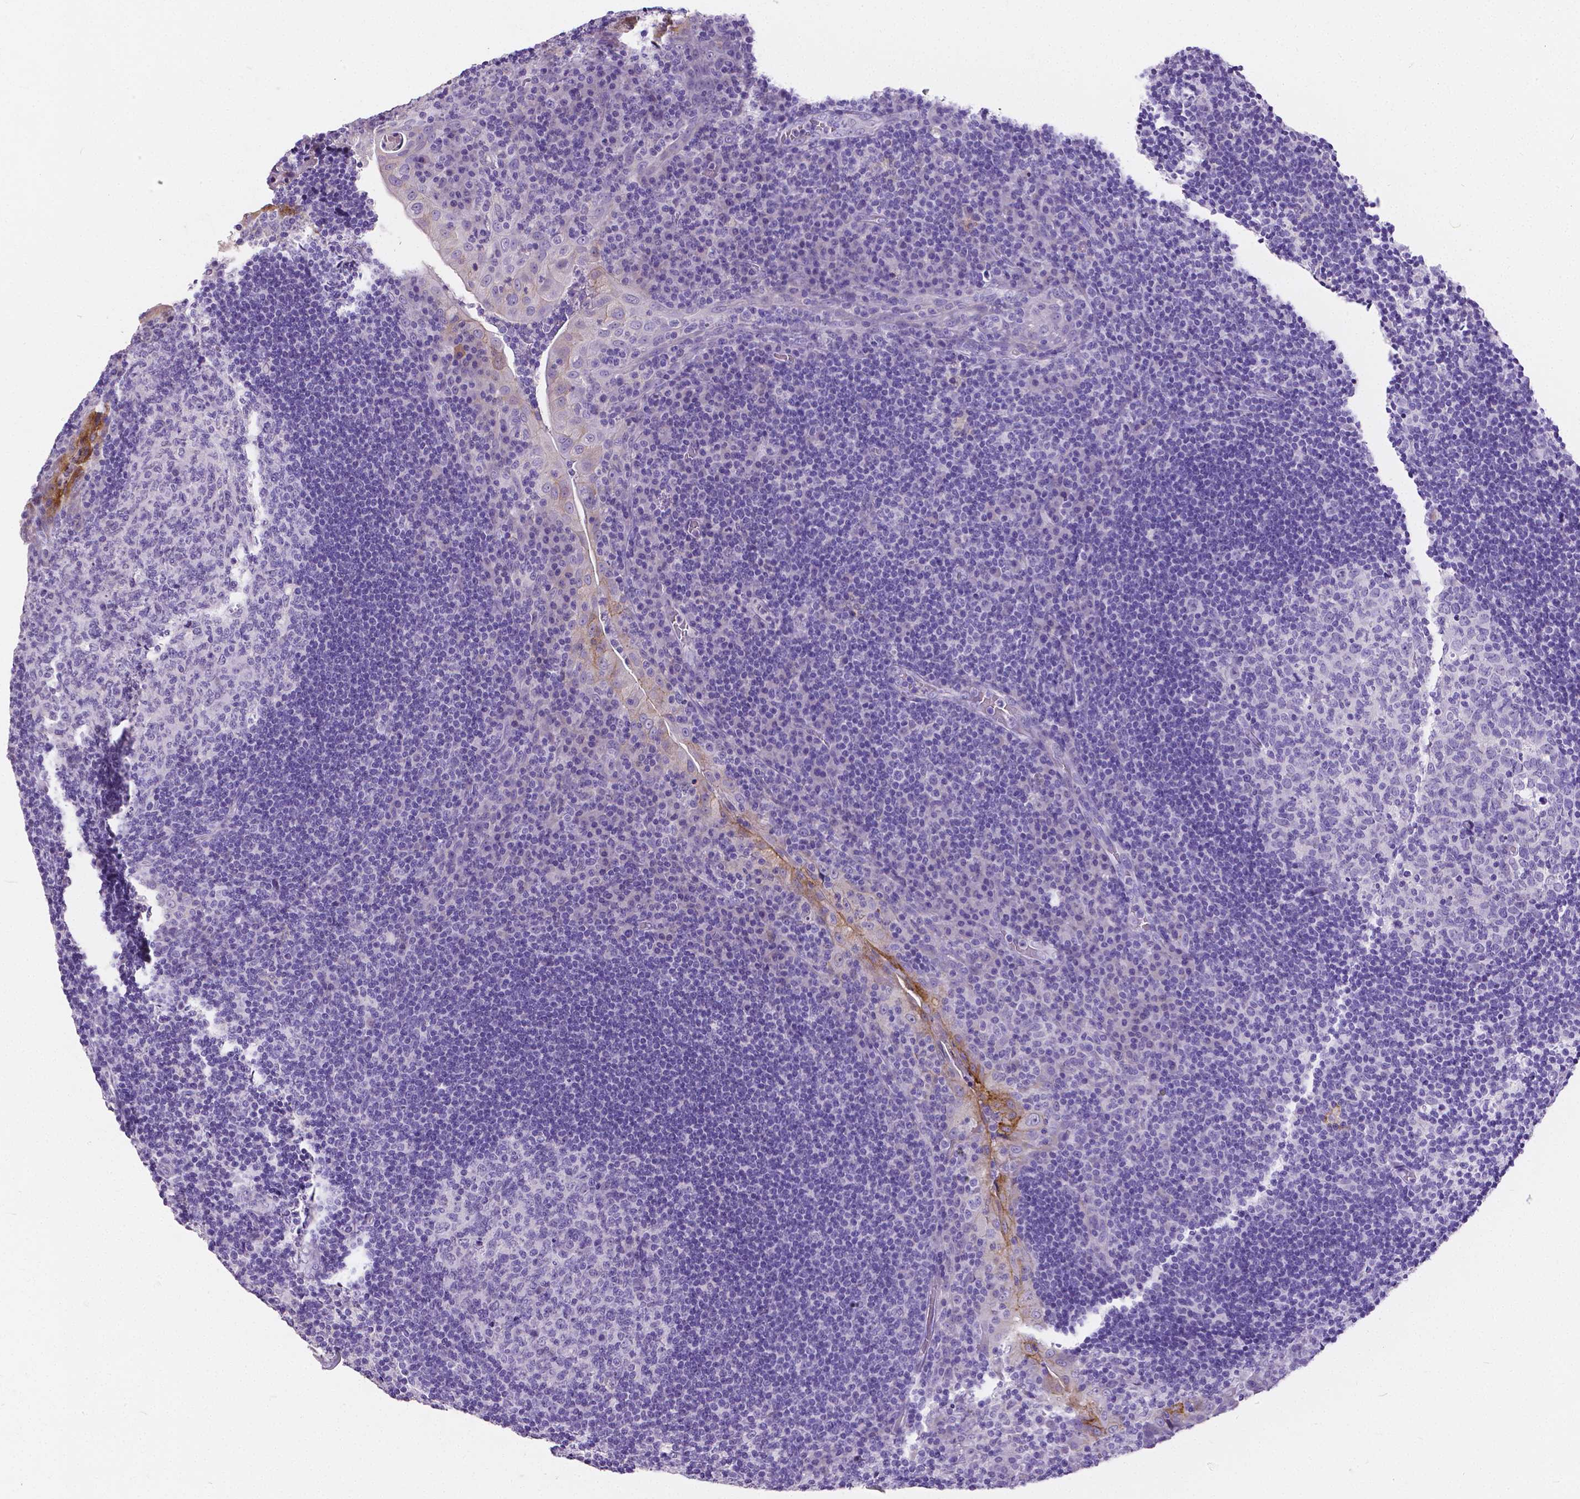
{"staining": {"intensity": "negative", "quantity": "none", "location": "none"}, "tissue": "tonsil", "cell_type": "Germinal center cells", "image_type": "normal", "snomed": [{"axis": "morphology", "description": "Normal tissue, NOS"}, {"axis": "topography", "description": "Tonsil"}], "caption": "IHC micrograph of normal human tonsil stained for a protein (brown), which exhibits no expression in germinal center cells.", "gene": "OCLN", "patient": {"sex": "male", "age": 17}}